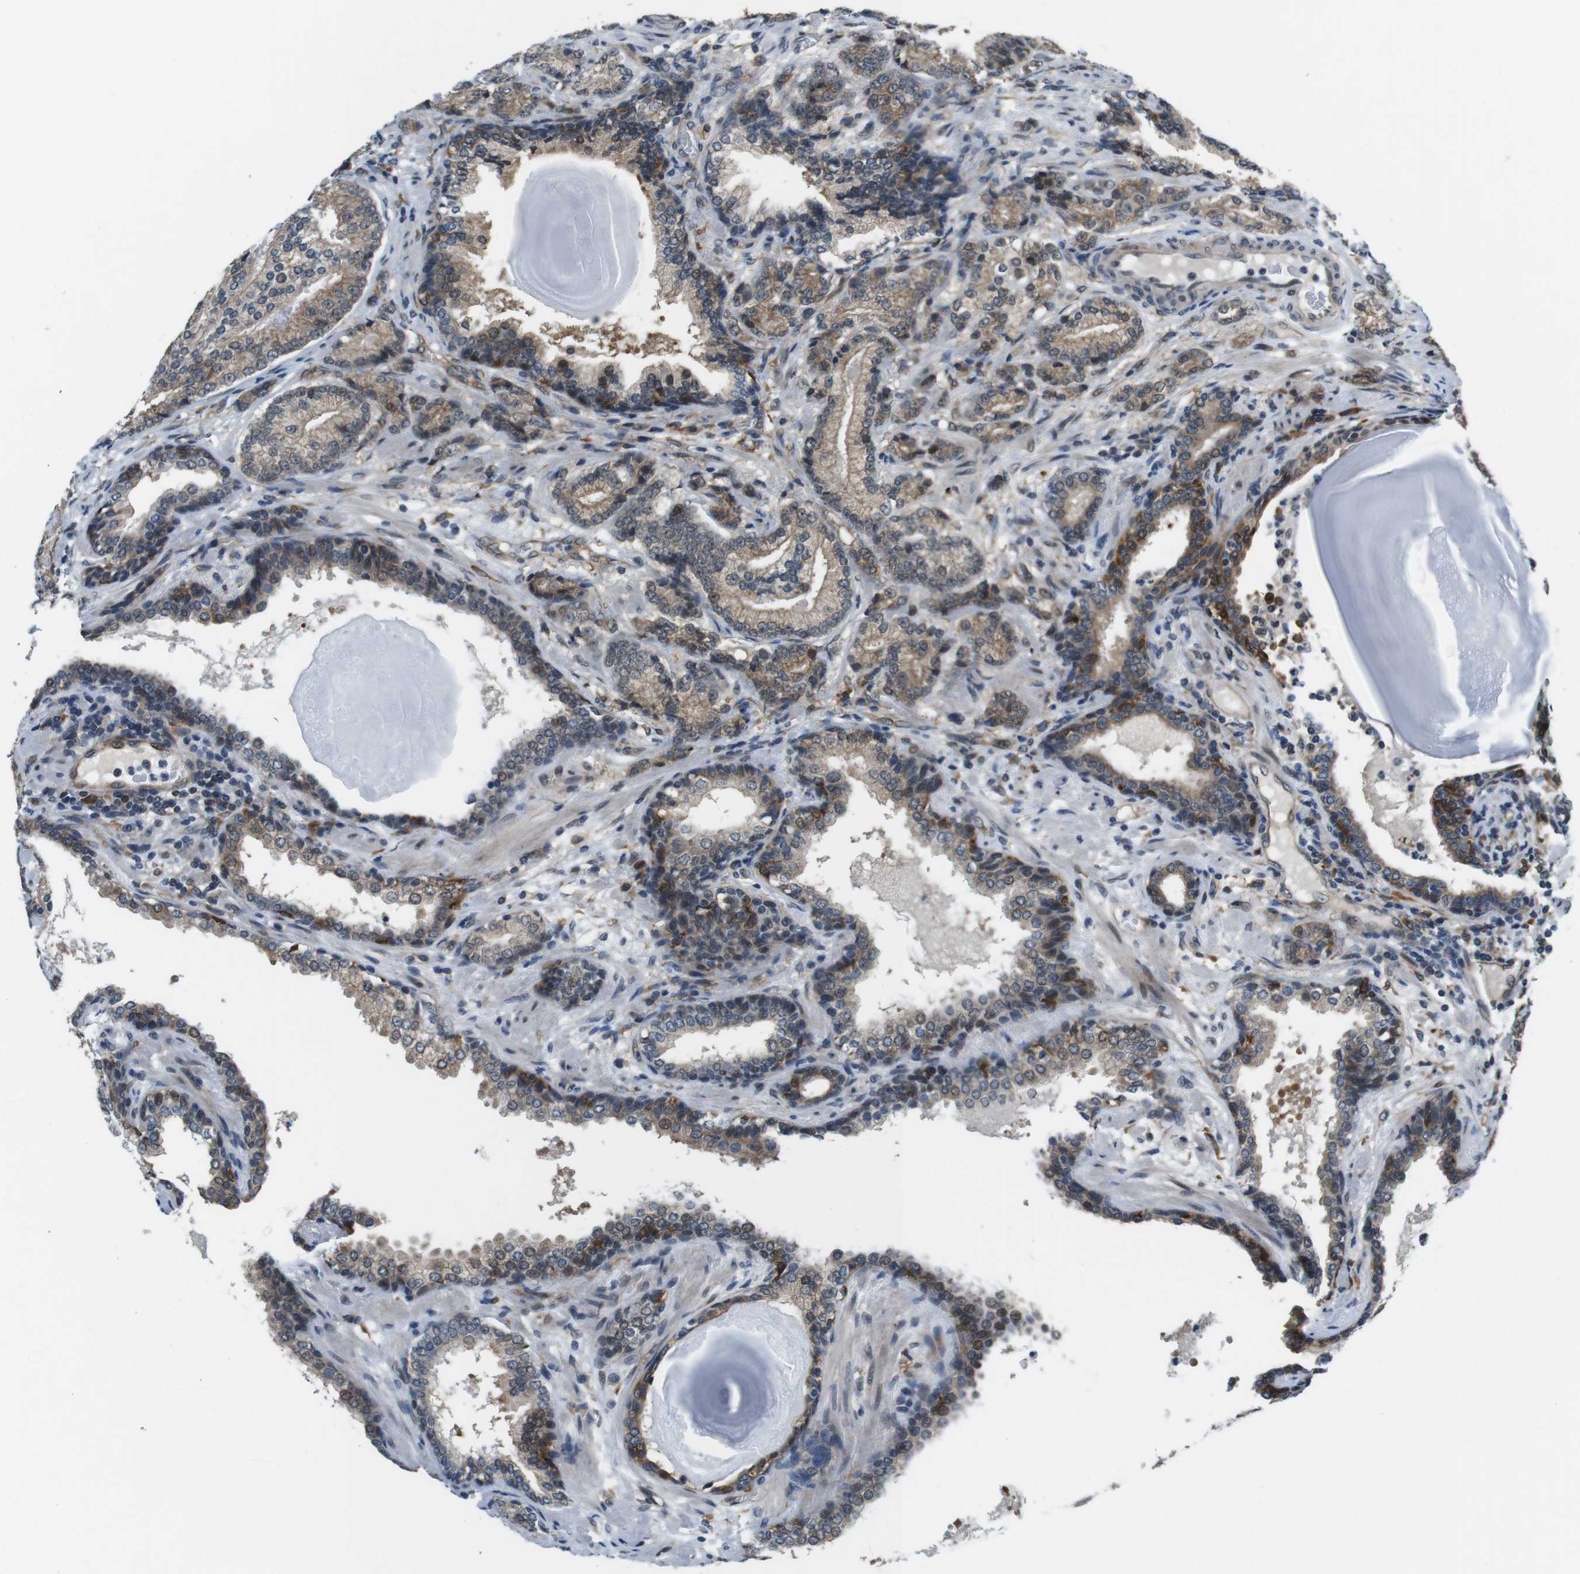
{"staining": {"intensity": "moderate", "quantity": ">75%", "location": "cytoplasmic/membranous"}, "tissue": "prostate cancer", "cell_type": "Tumor cells", "image_type": "cancer", "snomed": [{"axis": "morphology", "description": "Adenocarcinoma, High grade"}, {"axis": "topography", "description": "Prostate"}], "caption": "Prostate cancer (high-grade adenocarcinoma) was stained to show a protein in brown. There is medium levels of moderate cytoplasmic/membranous positivity in about >75% of tumor cells.", "gene": "PALD1", "patient": {"sex": "male", "age": 61}}